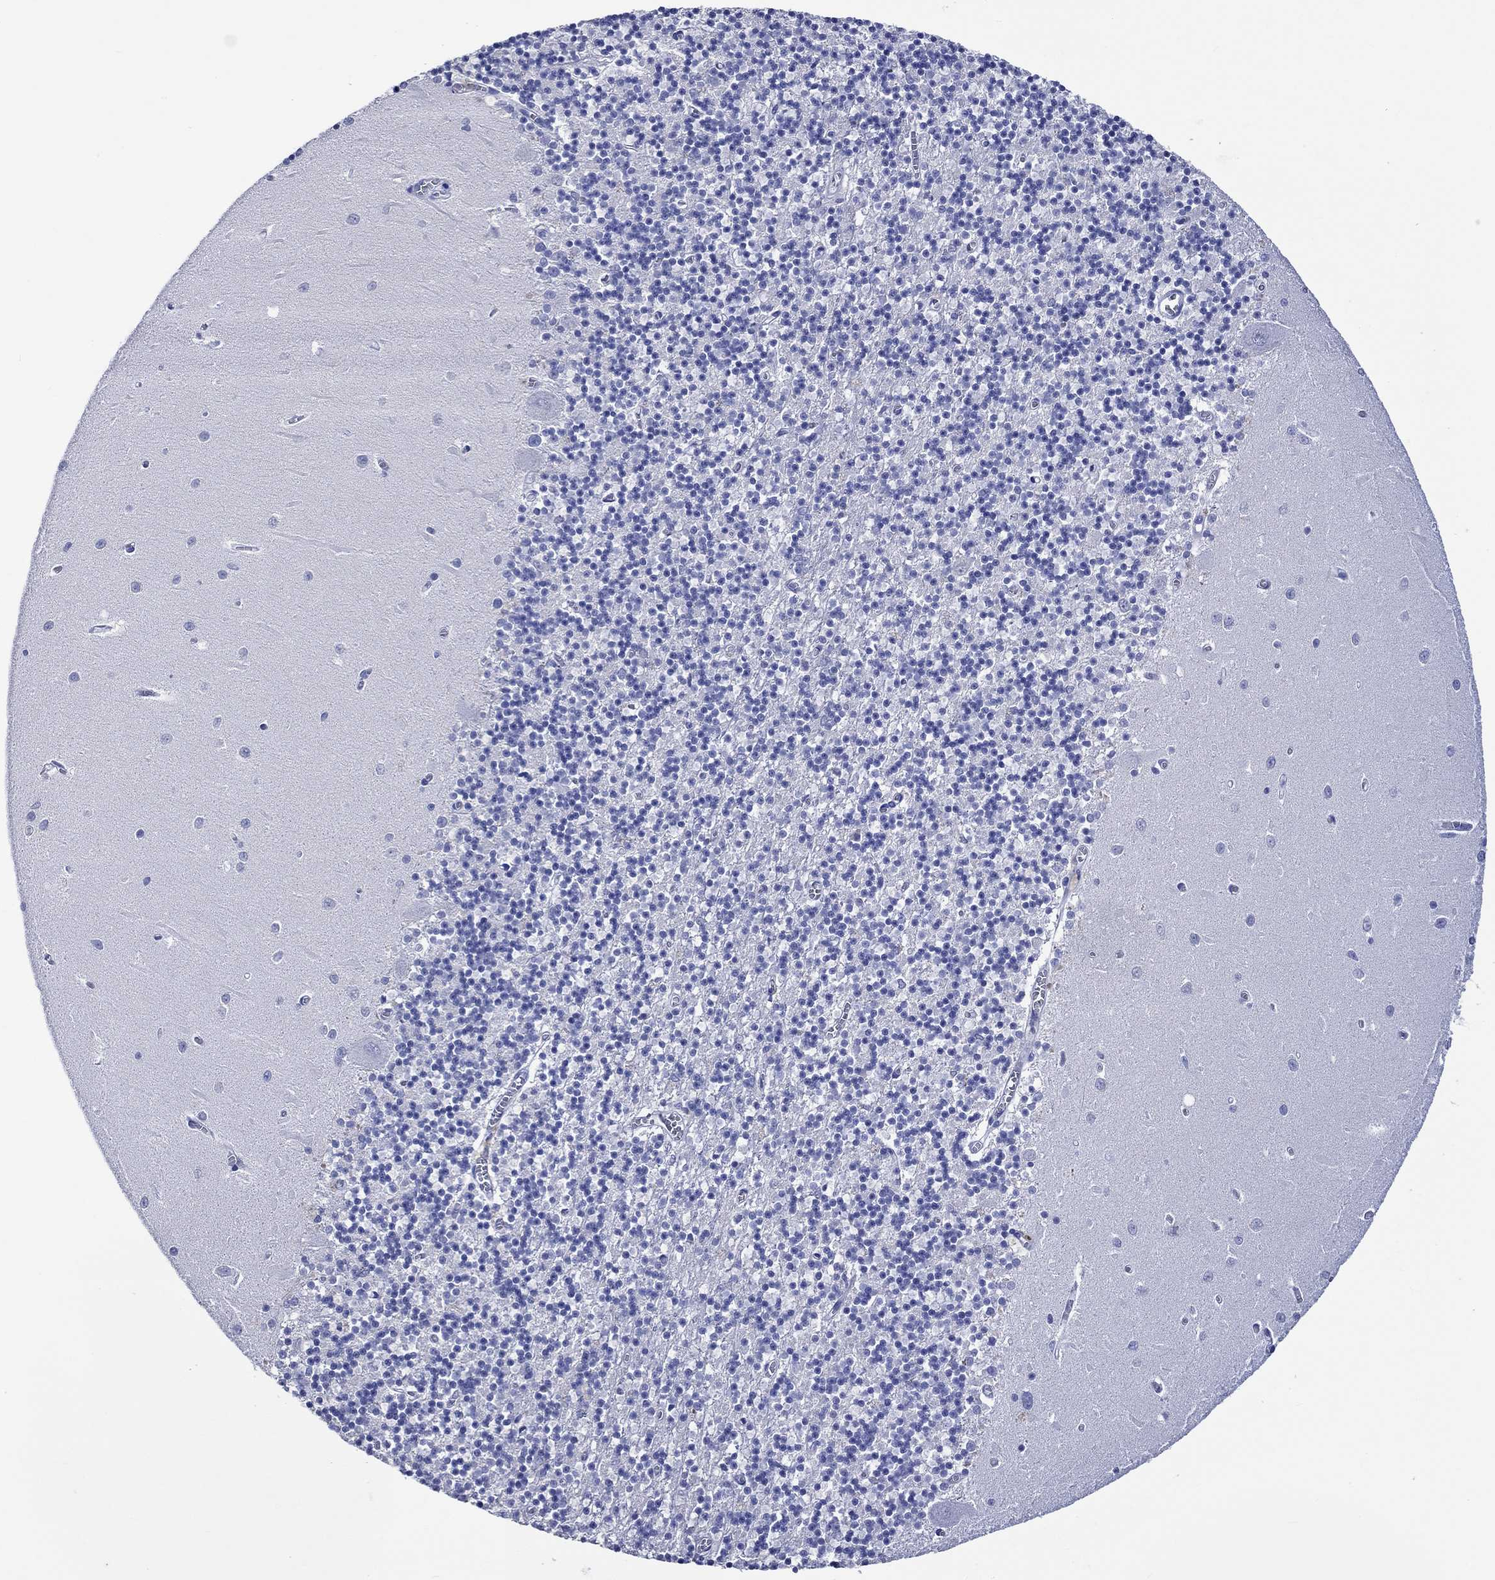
{"staining": {"intensity": "negative", "quantity": "none", "location": "none"}, "tissue": "cerebellum", "cell_type": "Cells in granular layer", "image_type": "normal", "snomed": [{"axis": "morphology", "description": "Normal tissue, NOS"}, {"axis": "topography", "description": "Cerebellum"}], "caption": "IHC of unremarkable human cerebellum exhibits no expression in cells in granular layer.", "gene": "KLHL35", "patient": {"sex": "female", "age": 64}}